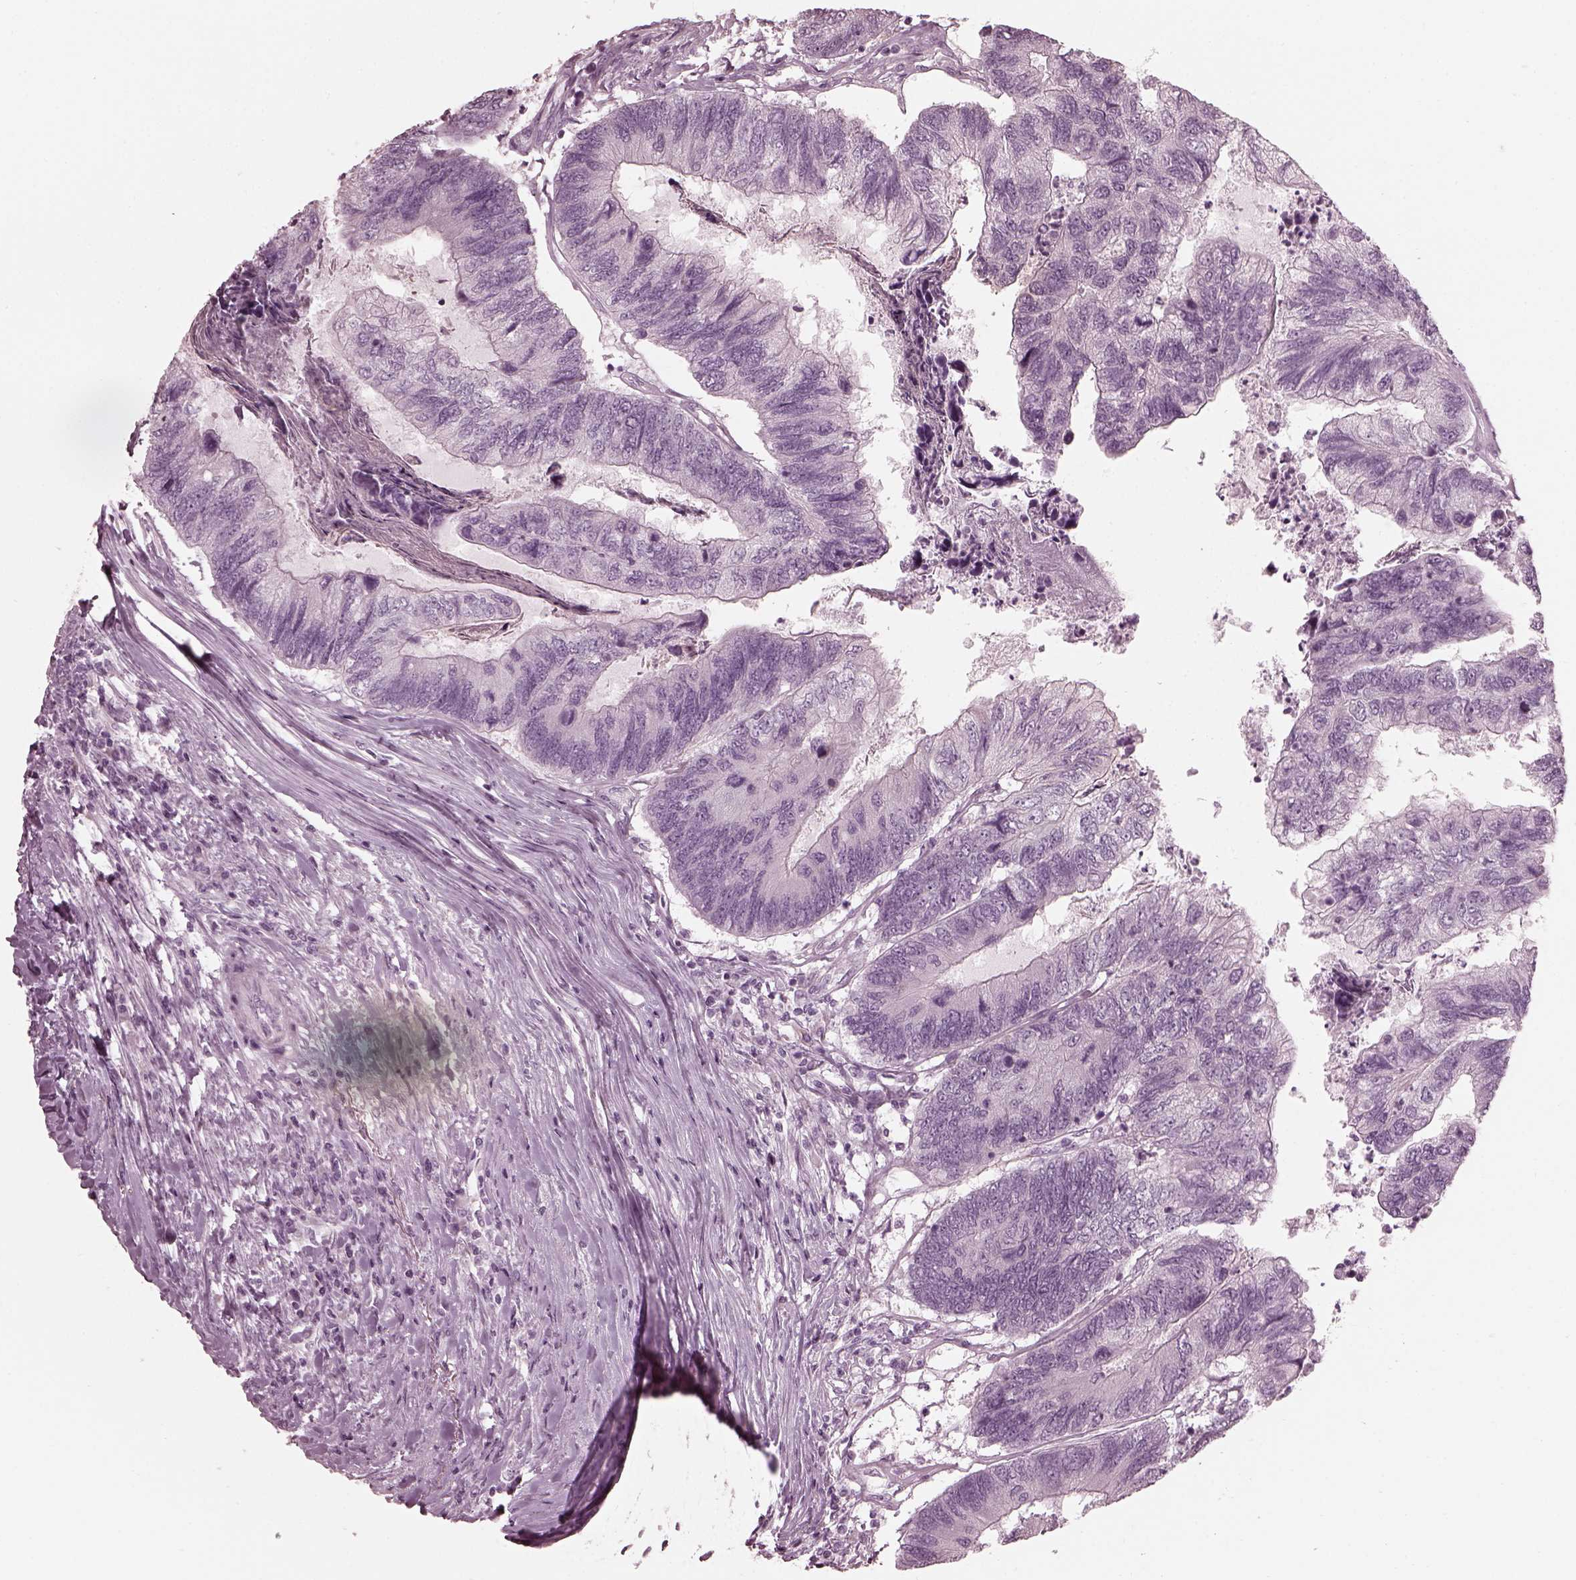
{"staining": {"intensity": "negative", "quantity": "none", "location": "none"}, "tissue": "colorectal cancer", "cell_type": "Tumor cells", "image_type": "cancer", "snomed": [{"axis": "morphology", "description": "Adenocarcinoma, NOS"}, {"axis": "topography", "description": "Colon"}], "caption": "This is an immunohistochemistry micrograph of human colorectal cancer (adenocarcinoma). There is no expression in tumor cells.", "gene": "SAXO2", "patient": {"sex": "female", "age": 67}}